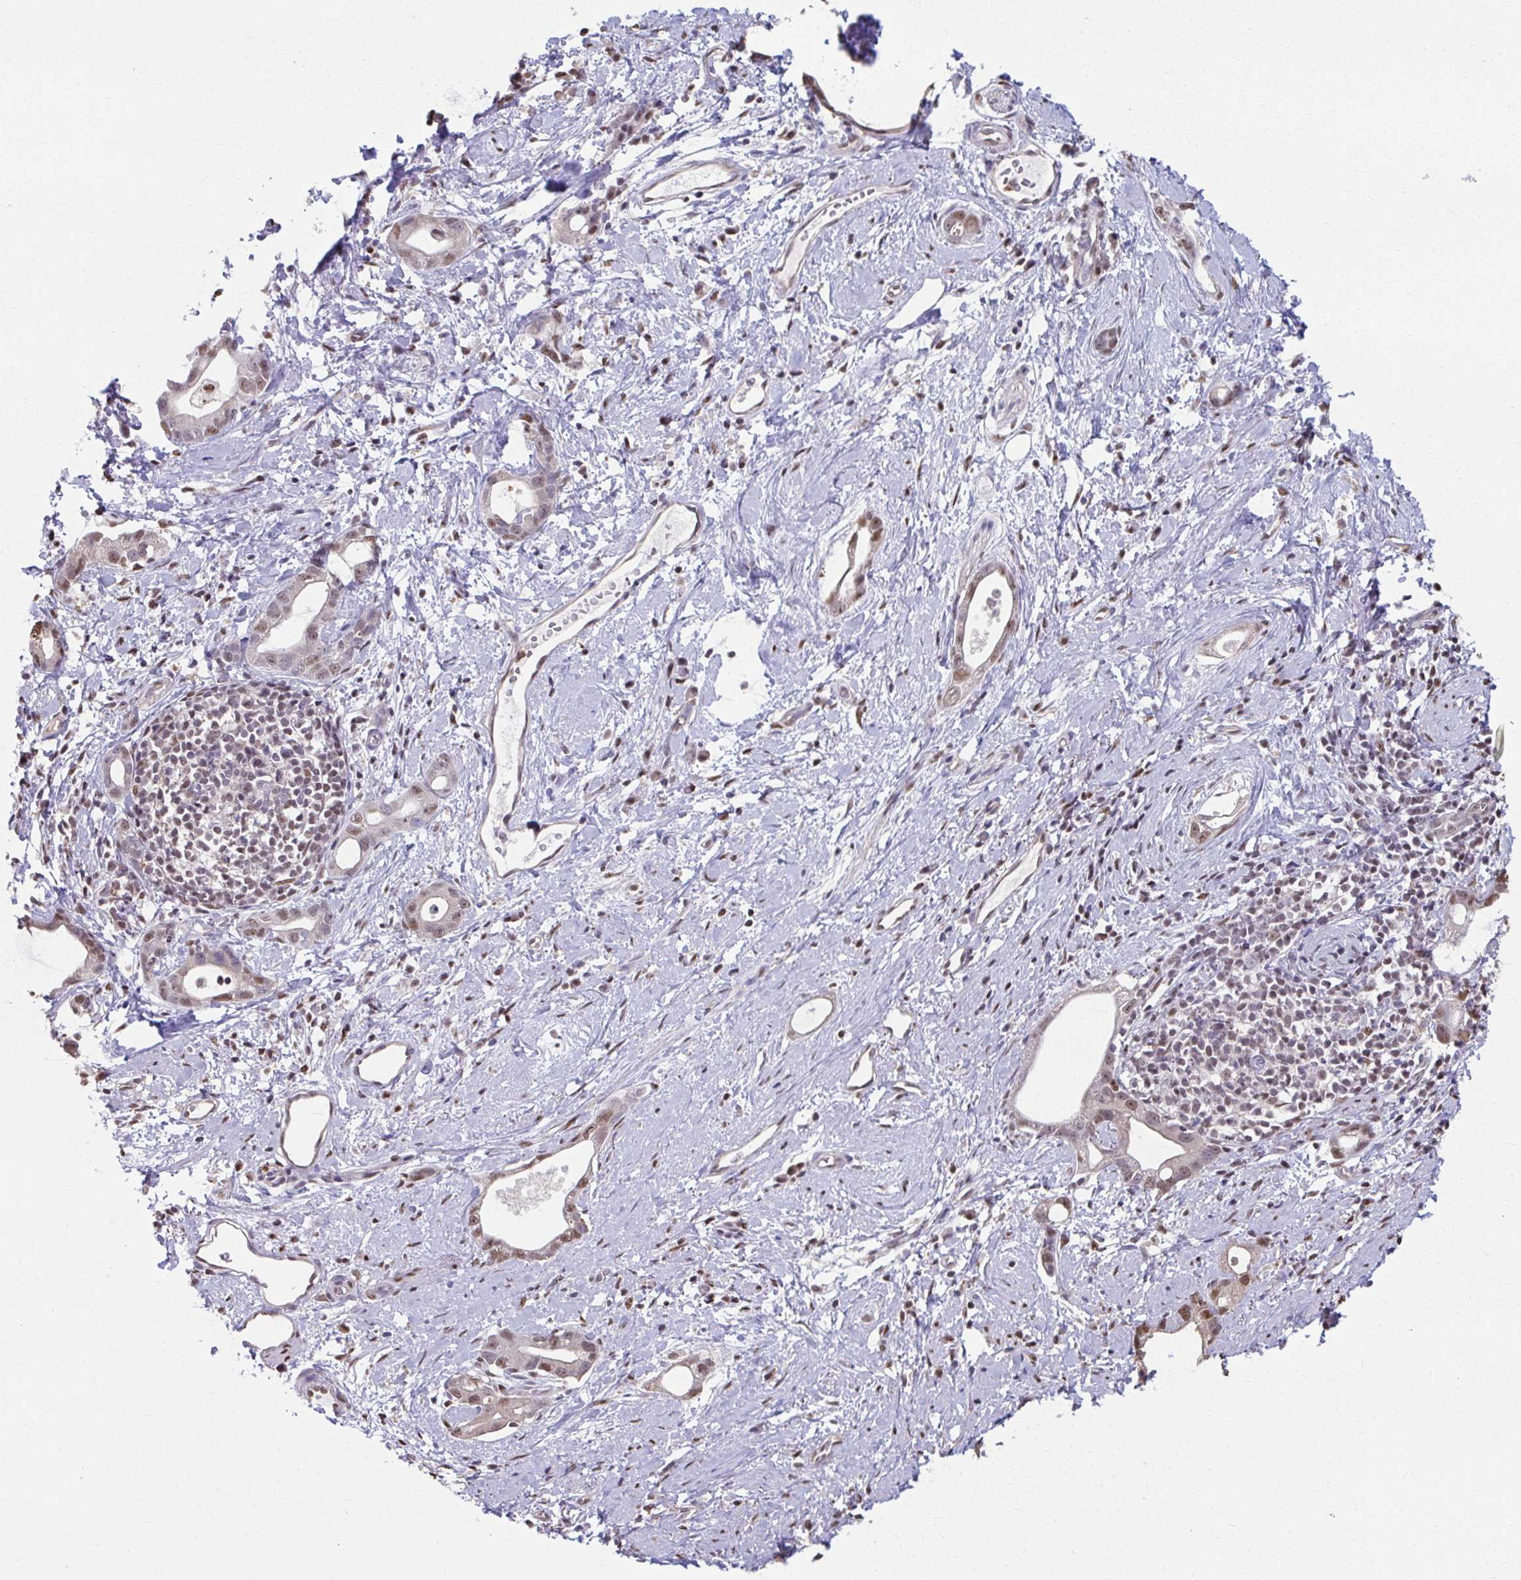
{"staining": {"intensity": "moderate", "quantity": "25%-75%", "location": "nuclear"}, "tissue": "stomach cancer", "cell_type": "Tumor cells", "image_type": "cancer", "snomed": [{"axis": "morphology", "description": "Adenocarcinoma, NOS"}, {"axis": "topography", "description": "Stomach"}], "caption": "Immunohistochemical staining of stomach adenocarcinoma exhibits moderate nuclear protein expression in approximately 25%-75% of tumor cells.", "gene": "ING4", "patient": {"sex": "male", "age": 55}}